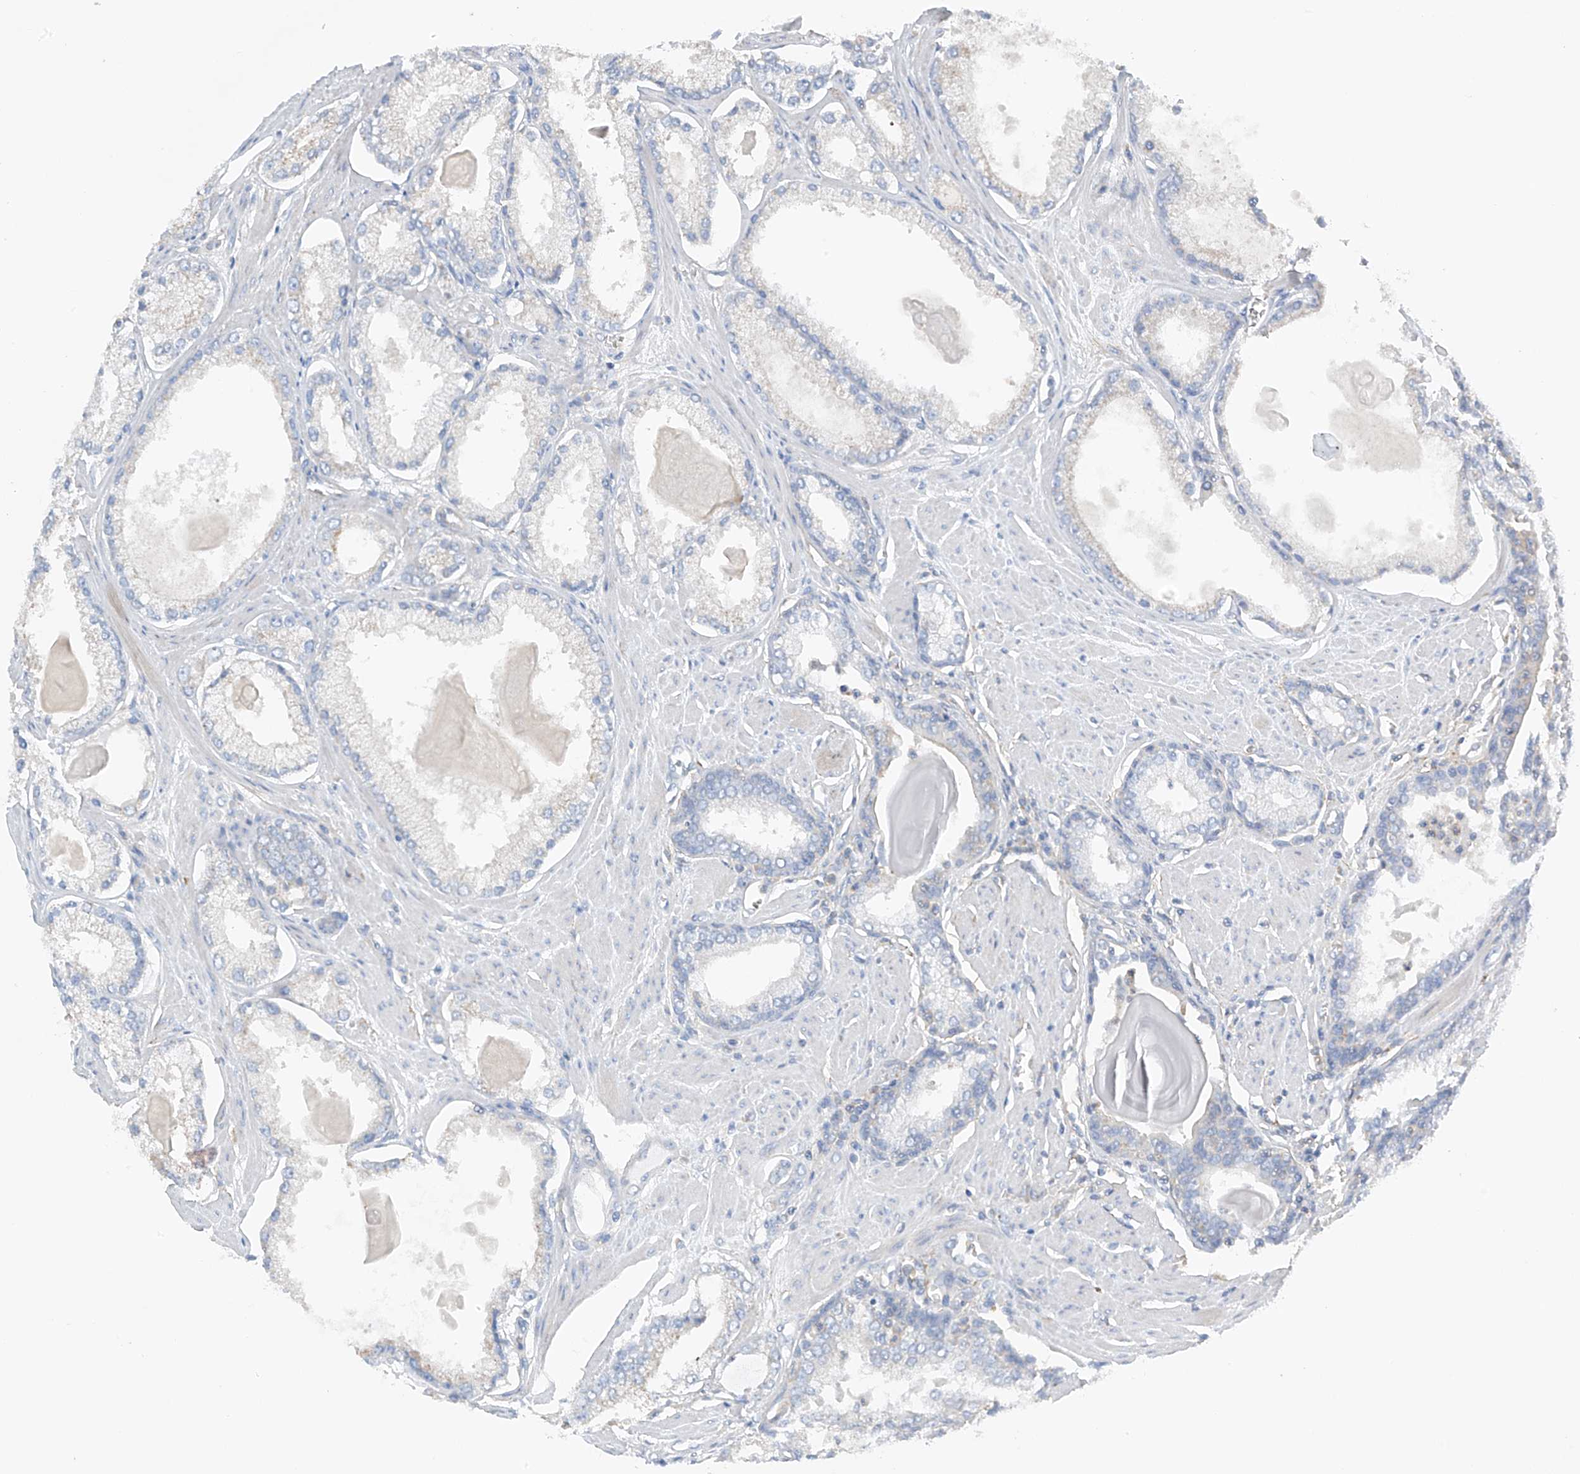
{"staining": {"intensity": "negative", "quantity": "none", "location": "none"}, "tissue": "prostate cancer", "cell_type": "Tumor cells", "image_type": "cancer", "snomed": [{"axis": "morphology", "description": "Adenocarcinoma, Low grade"}, {"axis": "topography", "description": "Prostate"}], "caption": "Prostate cancer (adenocarcinoma (low-grade)) was stained to show a protein in brown. There is no significant expression in tumor cells. Nuclei are stained in blue.", "gene": "NALCN", "patient": {"sex": "male", "age": 54}}